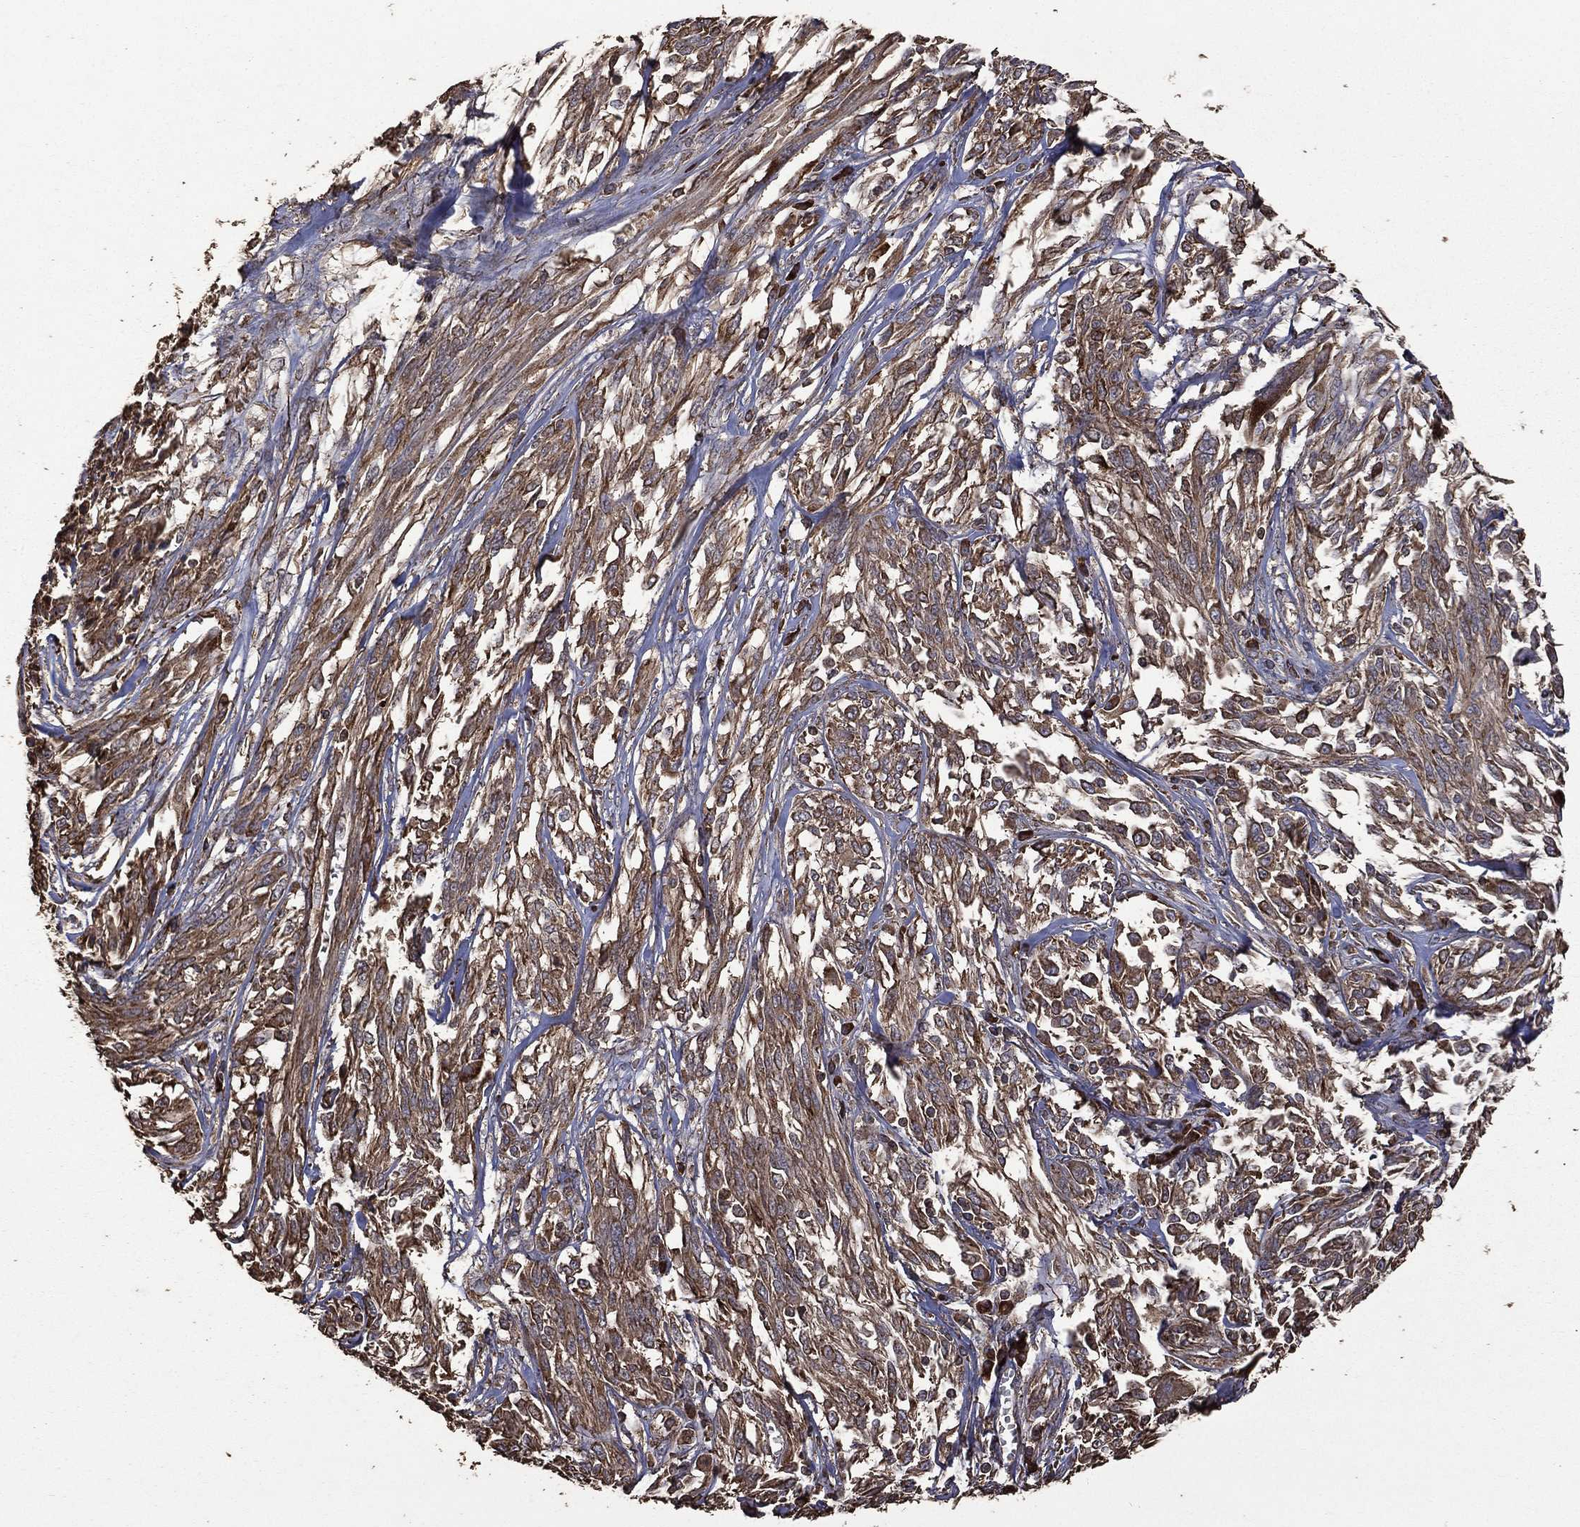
{"staining": {"intensity": "moderate", "quantity": ">75%", "location": "cytoplasmic/membranous"}, "tissue": "melanoma", "cell_type": "Tumor cells", "image_type": "cancer", "snomed": [{"axis": "morphology", "description": "Malignant melanoma, NOS"}, {"axis": "topography", "description": "Skin"}], "caption": "IHC micrograph of neoplastic tissue: melanoma stained using immunohistochemistry (IHC) reveals medium levels of moderate protein expression localized specifically in the cytoplasmic/membranous of tumor cells, appearing as a cytoplasmic/membranous brown color.", "gene": "METTL27", "patient": {"sex": "female", "age": 91}}